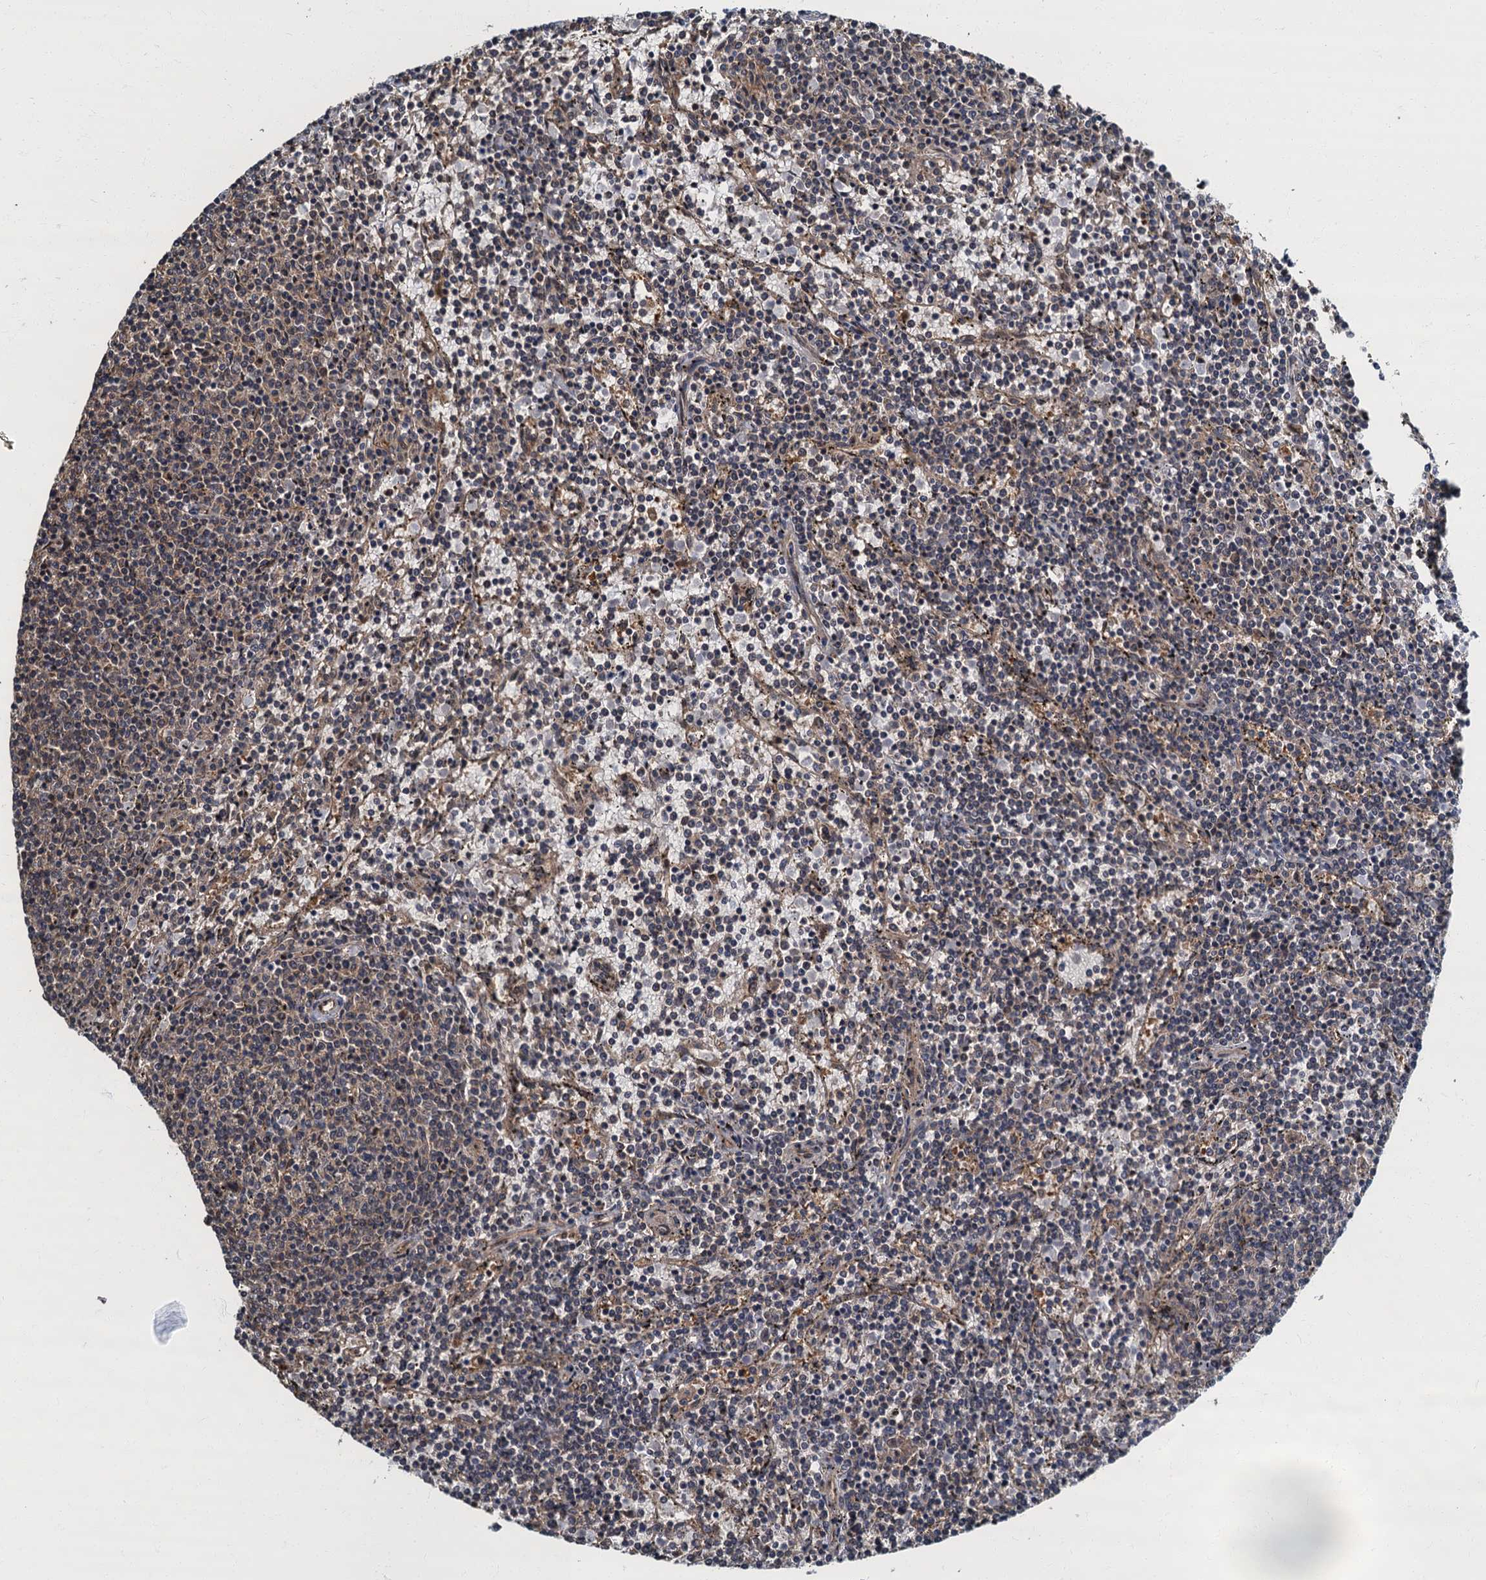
{"staining": {"intensity": "negative", "quantity": "none", "location": "none"}, "tissue": "lymphoma", "cell_type": "Tumor cells", "image_type": "cancer", "snomed": [{"axis": "morphology", "description": "Malignant lymphoma, non-Hodgkin's type, Low grade"}, {"axis": "topography", "description": "Spleen"}], "caption": "Immunohistochemical staining of human malignant lymphoma, non-Hodgkin's type (low-grade) shows no significant expression in tumor cells.", "gene": "TBCK", "patient": {"sex": "female", "age": 50}}